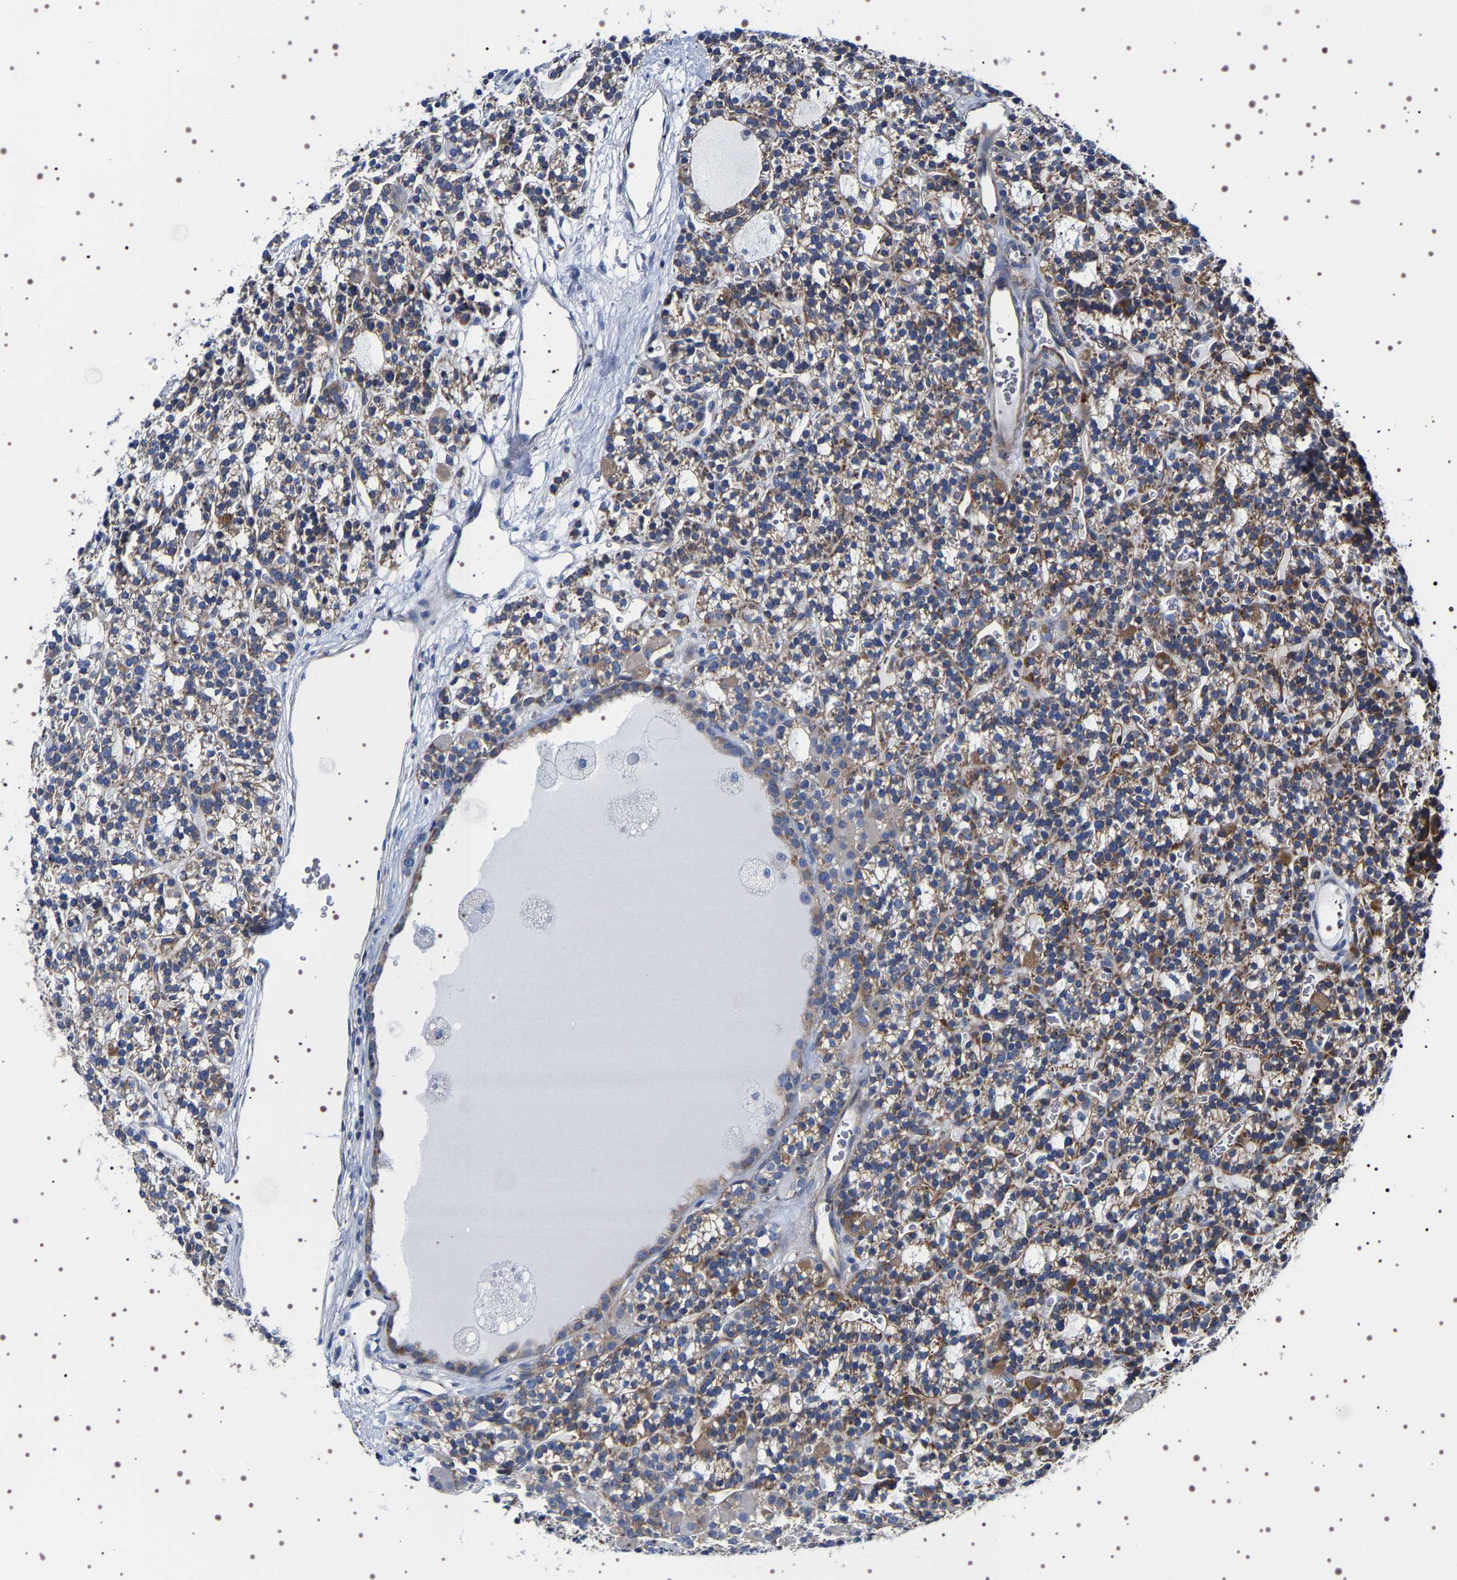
{"staining": {"intensity": "moderate", "quantity": ">75%", "location": "cytoplasmic/membranous"}, "tissue": "parathyroid gland", "cell_type": "Glandular cells", "image_type": "normal", "snomed": [{"axis": "morphology", "description": "Normal tissue, NOS"}, {"axis": "morphology", "description": "Adenoma, NOS"}, {"axis": "topography", "description": "Parathyroid gland"}], "caption": "IHC of unremarkable human parathyroid gland reveals medium levels of moderate cytoplasmic/membranous staining in approximately >75% of glandular cells.", "gene": "SQLE", "patient": {"sex": "female", "age": 58}}